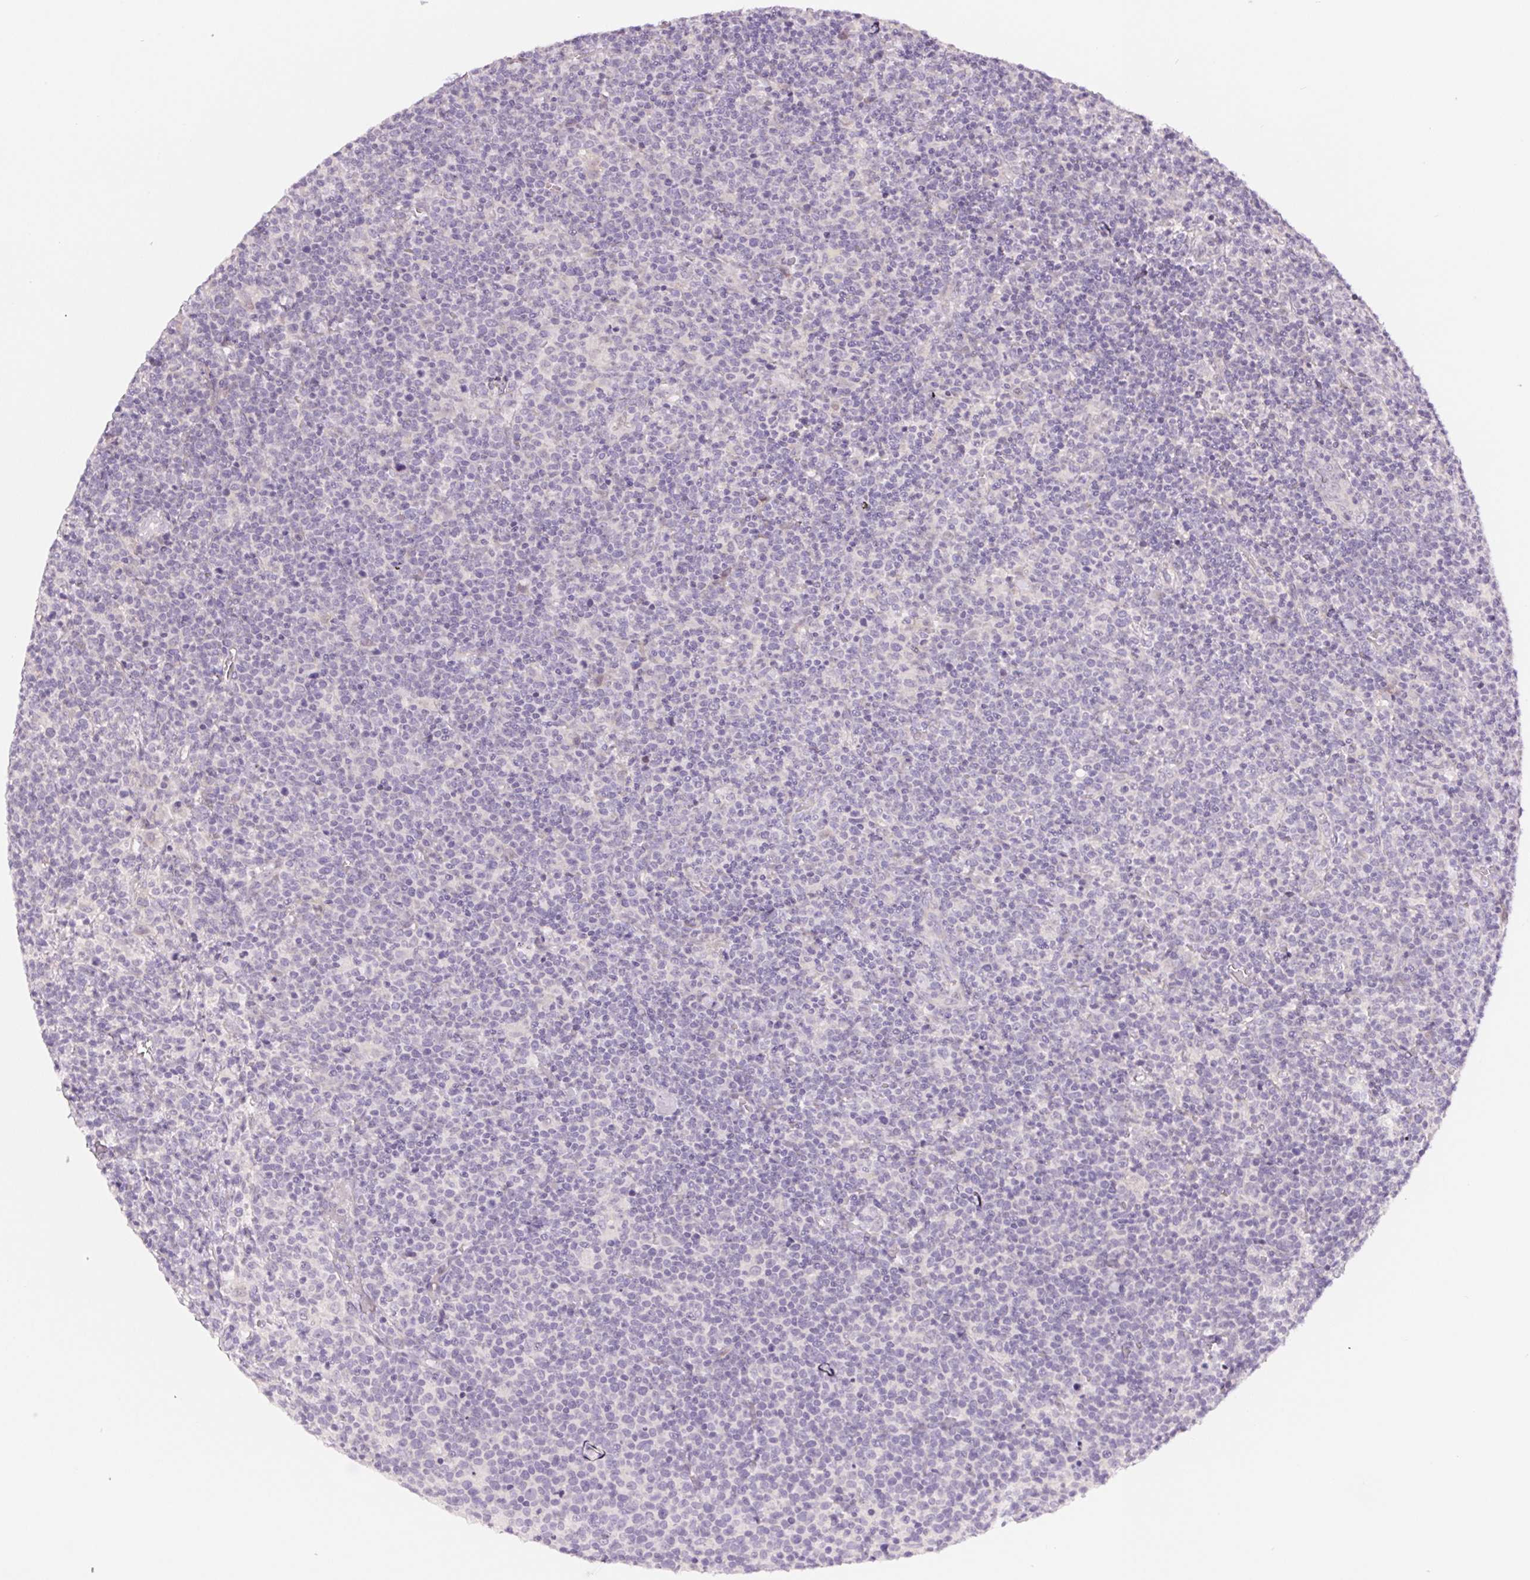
{"staining": {"intensity": "negative", "quantity": "none", "location": "none"}, "tissue": "lymphoma", "cell_type": "Tumor cells", "image_type": "cancer", "snomed": [{"axis": "morphology", "description": "Malignant lymphoma, non-Hodgkin's type, High grade"}, {"axis": "topography", "description": "Lymph node"}], "caption": "IHC of human malignant lymphoma, non-Hodgkin's type (high-grade) displays no expression in tumor cells. Brightfield microscopy of IHC stained with DAB (3,3'-diaminobenzidine) (brown) and hematoxylin (blue), captured at high magnification.", "gene": "CCDC168", "patient": {"sex": "male", "age": 61}}